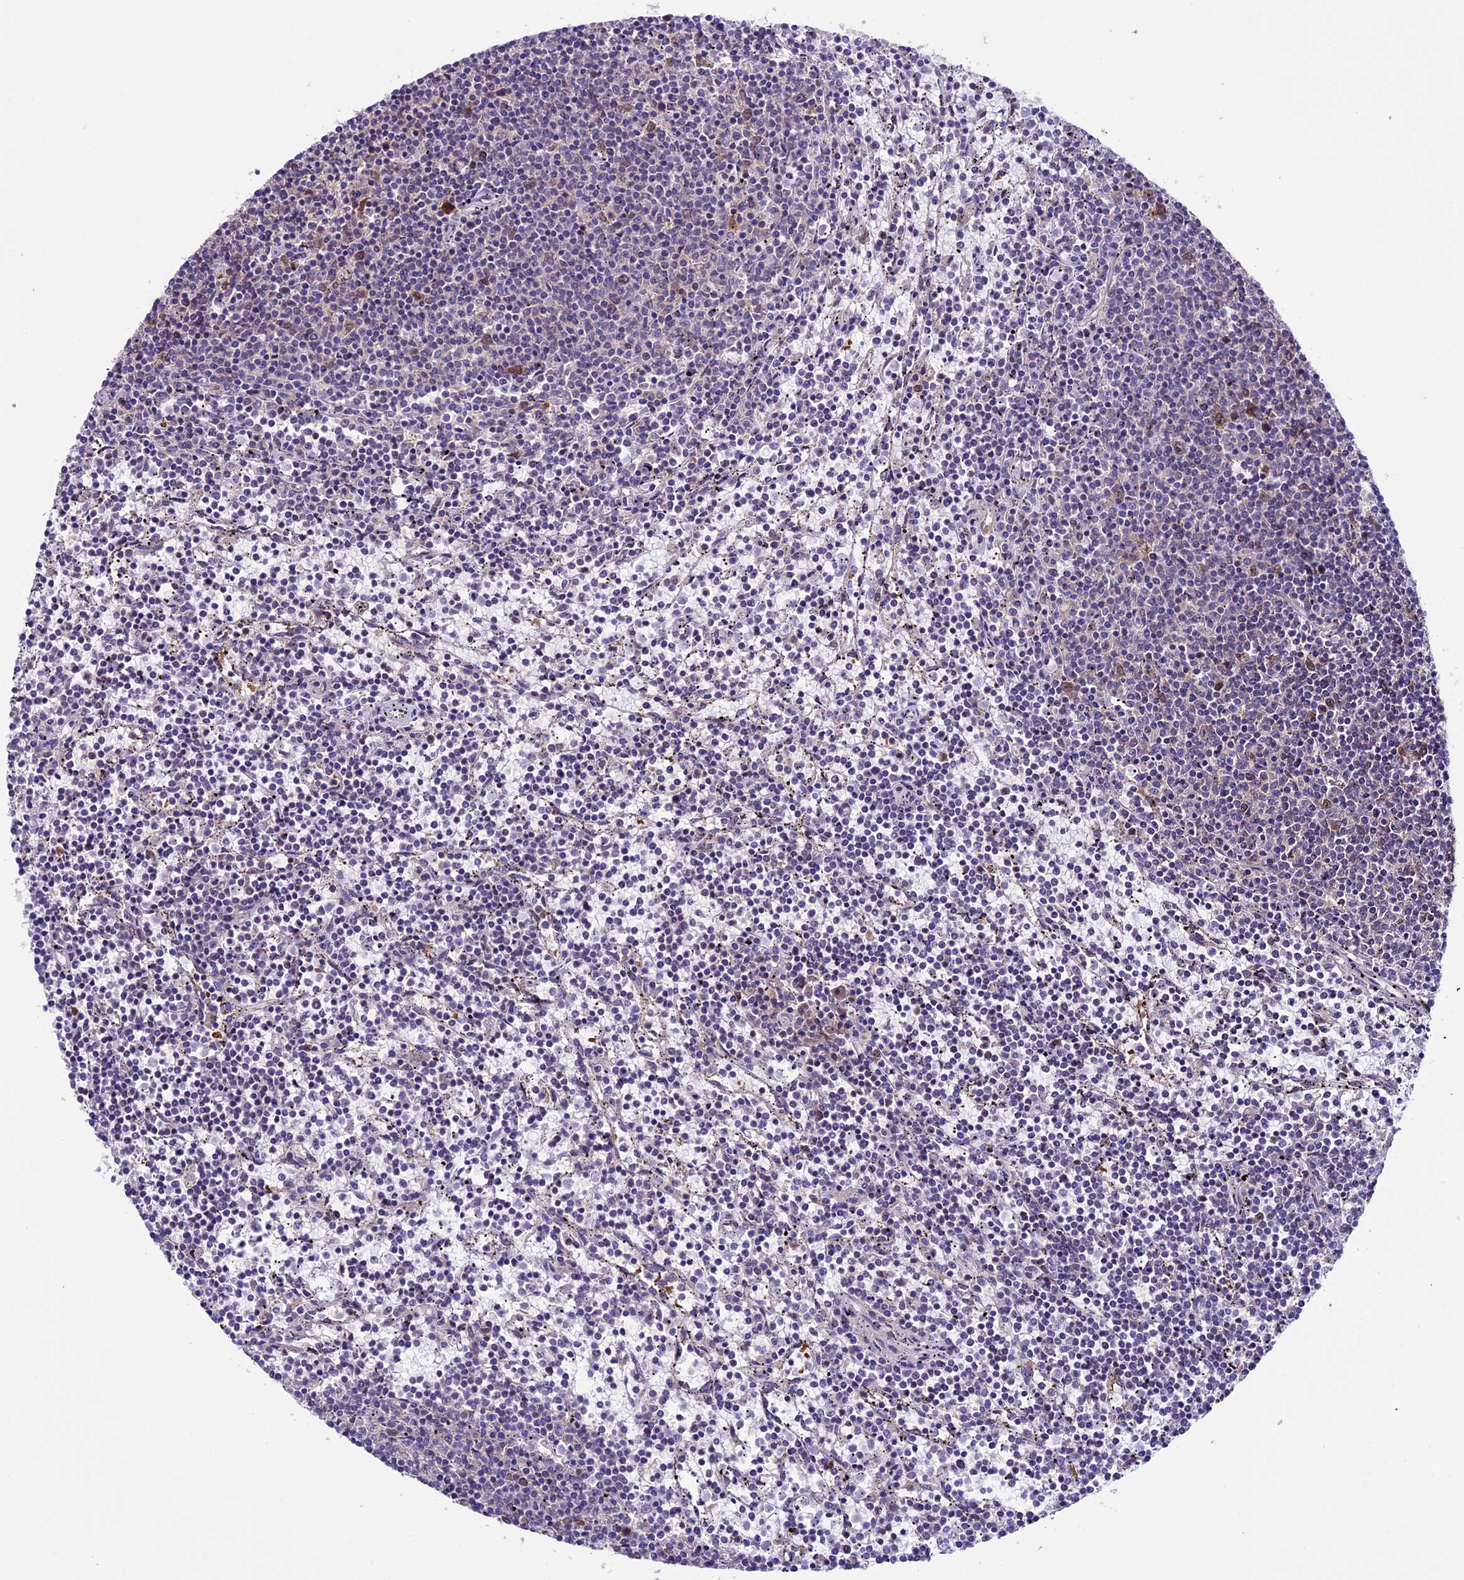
{"staining": {"intensity": "negative", "quantity": "none", "location": "none"}, "tissue": "lymphoma", "cell_type": "Tumor cells", "image_type": "cancer", "snomed": [{"axis": "morphology", "description": "Malignant lymphoma, non-Hodgkin's type, Low grade"}, {"axis": "topography", "description": "Spleen"}], "caption": "Human lymphoma stained for a protein using IHC exhibits no positivity in tumor cells.", "gene": "XKR7", "patient": {"sex": "female", "age": 50}}